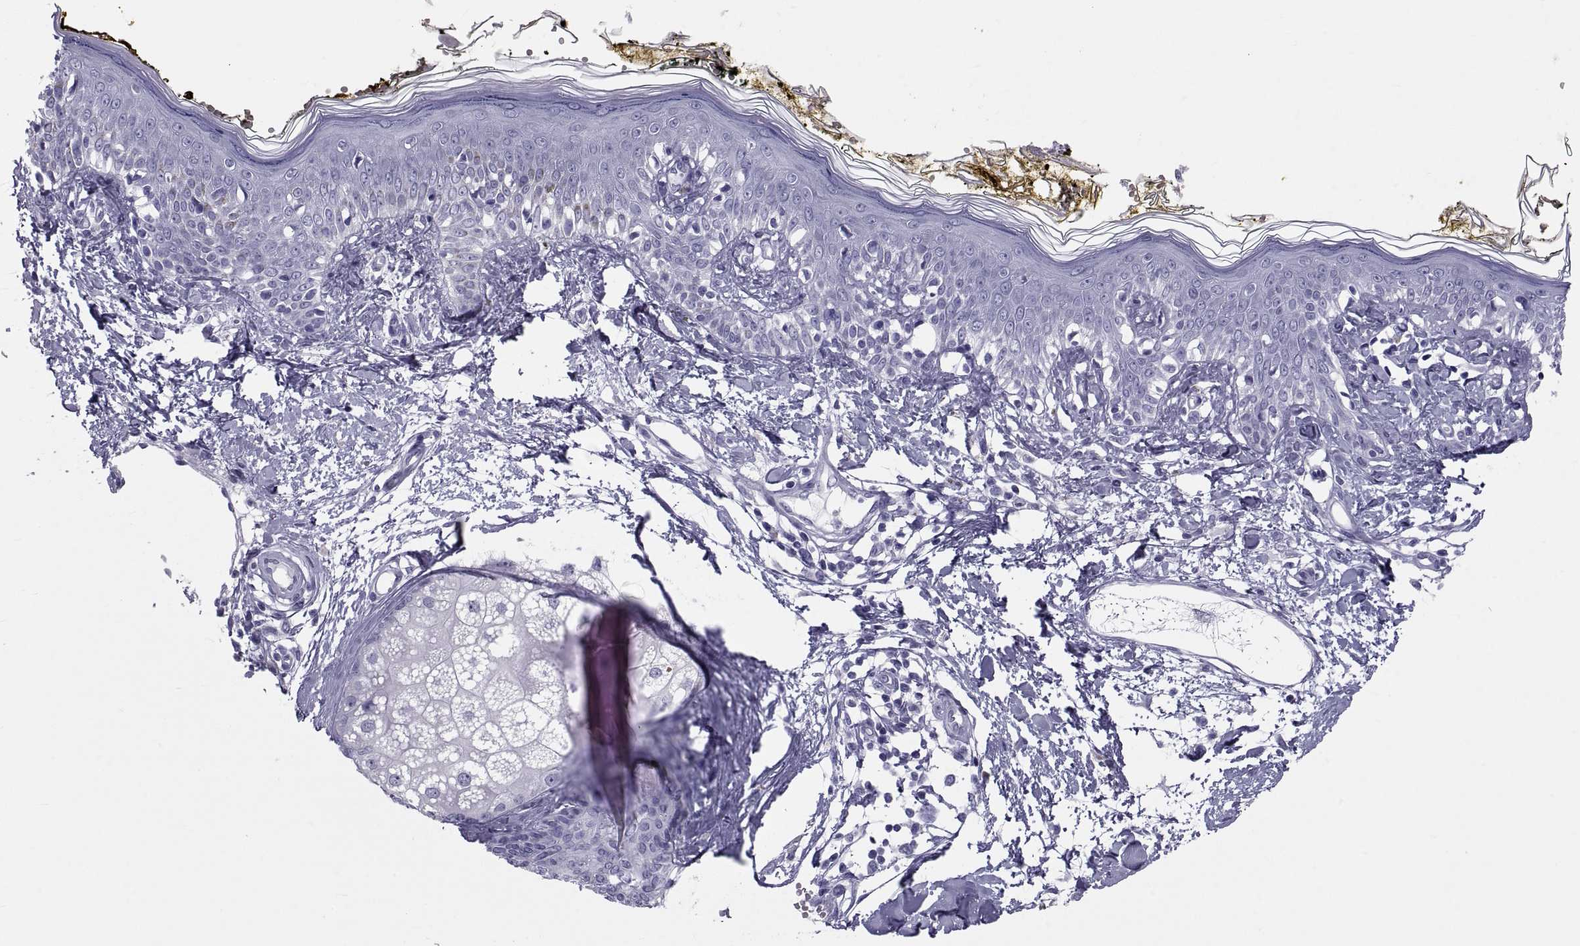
{"staining": {"intensity": "negative", "quantity": "none", "location": "none"}, "tissue": "skin", "cell_type": "Fibroblasts", "image_type": "normal", "snomed": [{"axis": "morphology", "description": "Normal tissue, NOS"}, {"axis": "topography", "description": "Skin"}], "caption": "IHC of benign skin exhibits no expression in fibroblasts. The staining is performed using DAB brown chromogen with nuclei counter-stained in using hematoxylin.", "gene": "DEFB129", "patient": {"sex": "male", "age": 76}}